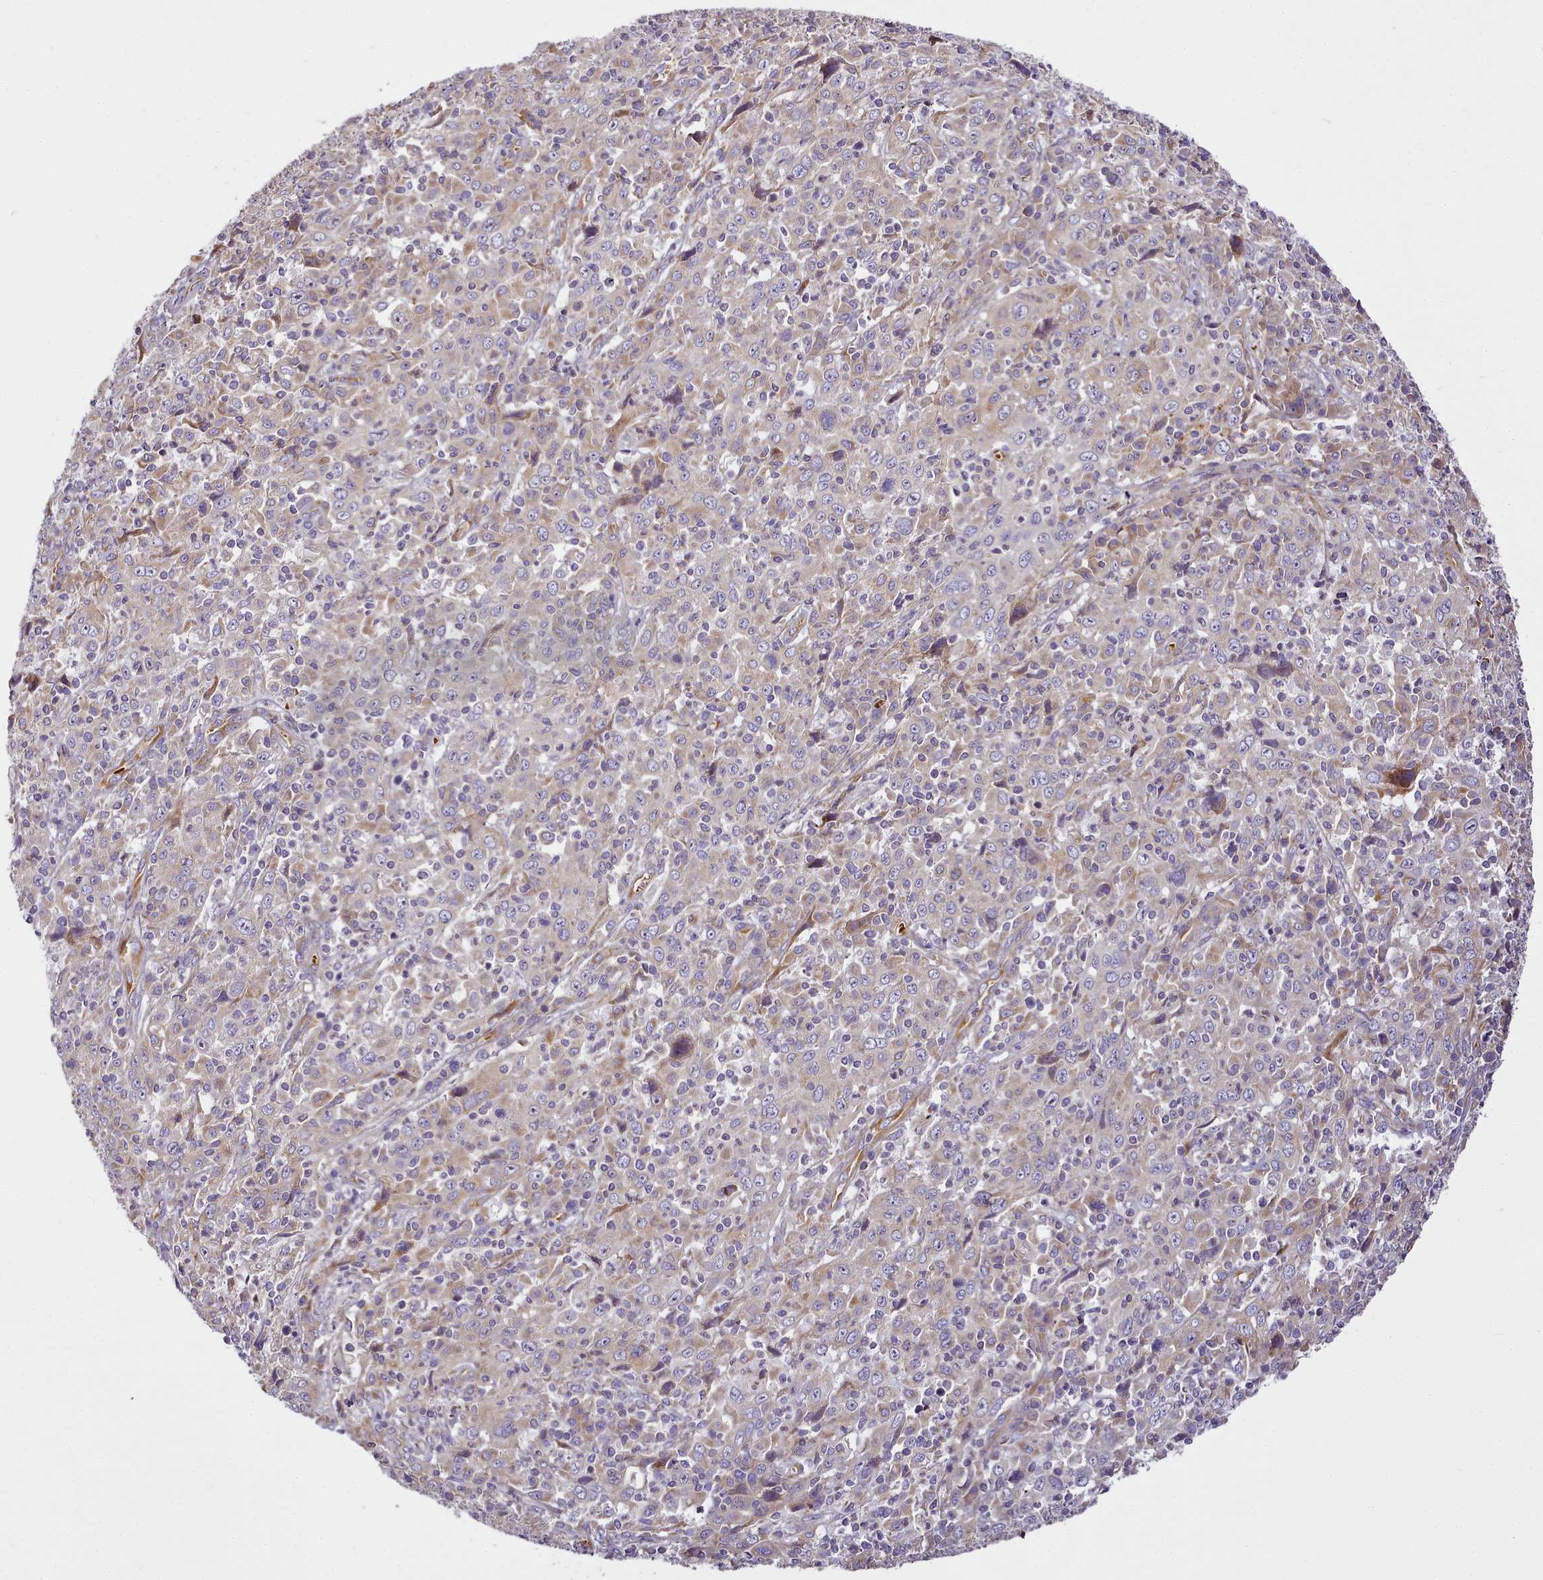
{"staining": {"intensity": "negative", "quantity": "none", "location": "none"}, "tissue": "cervical cancer", "cell_type": "Tumor cells", "image_type": "cancer", "snomed": [{"axis": "morphology", "description": "Squamous cell carcinoma, NOS"}, {"axis": "topography", "description": "Cervix"}], "caption": "Immunohistochemistry (IHC) of human cervical cancer (squamous cell carcinoma) exhibits no staining in tumor cells.", "gene": "NBPF1", "patient": {"sex": "female", "age": 46}}